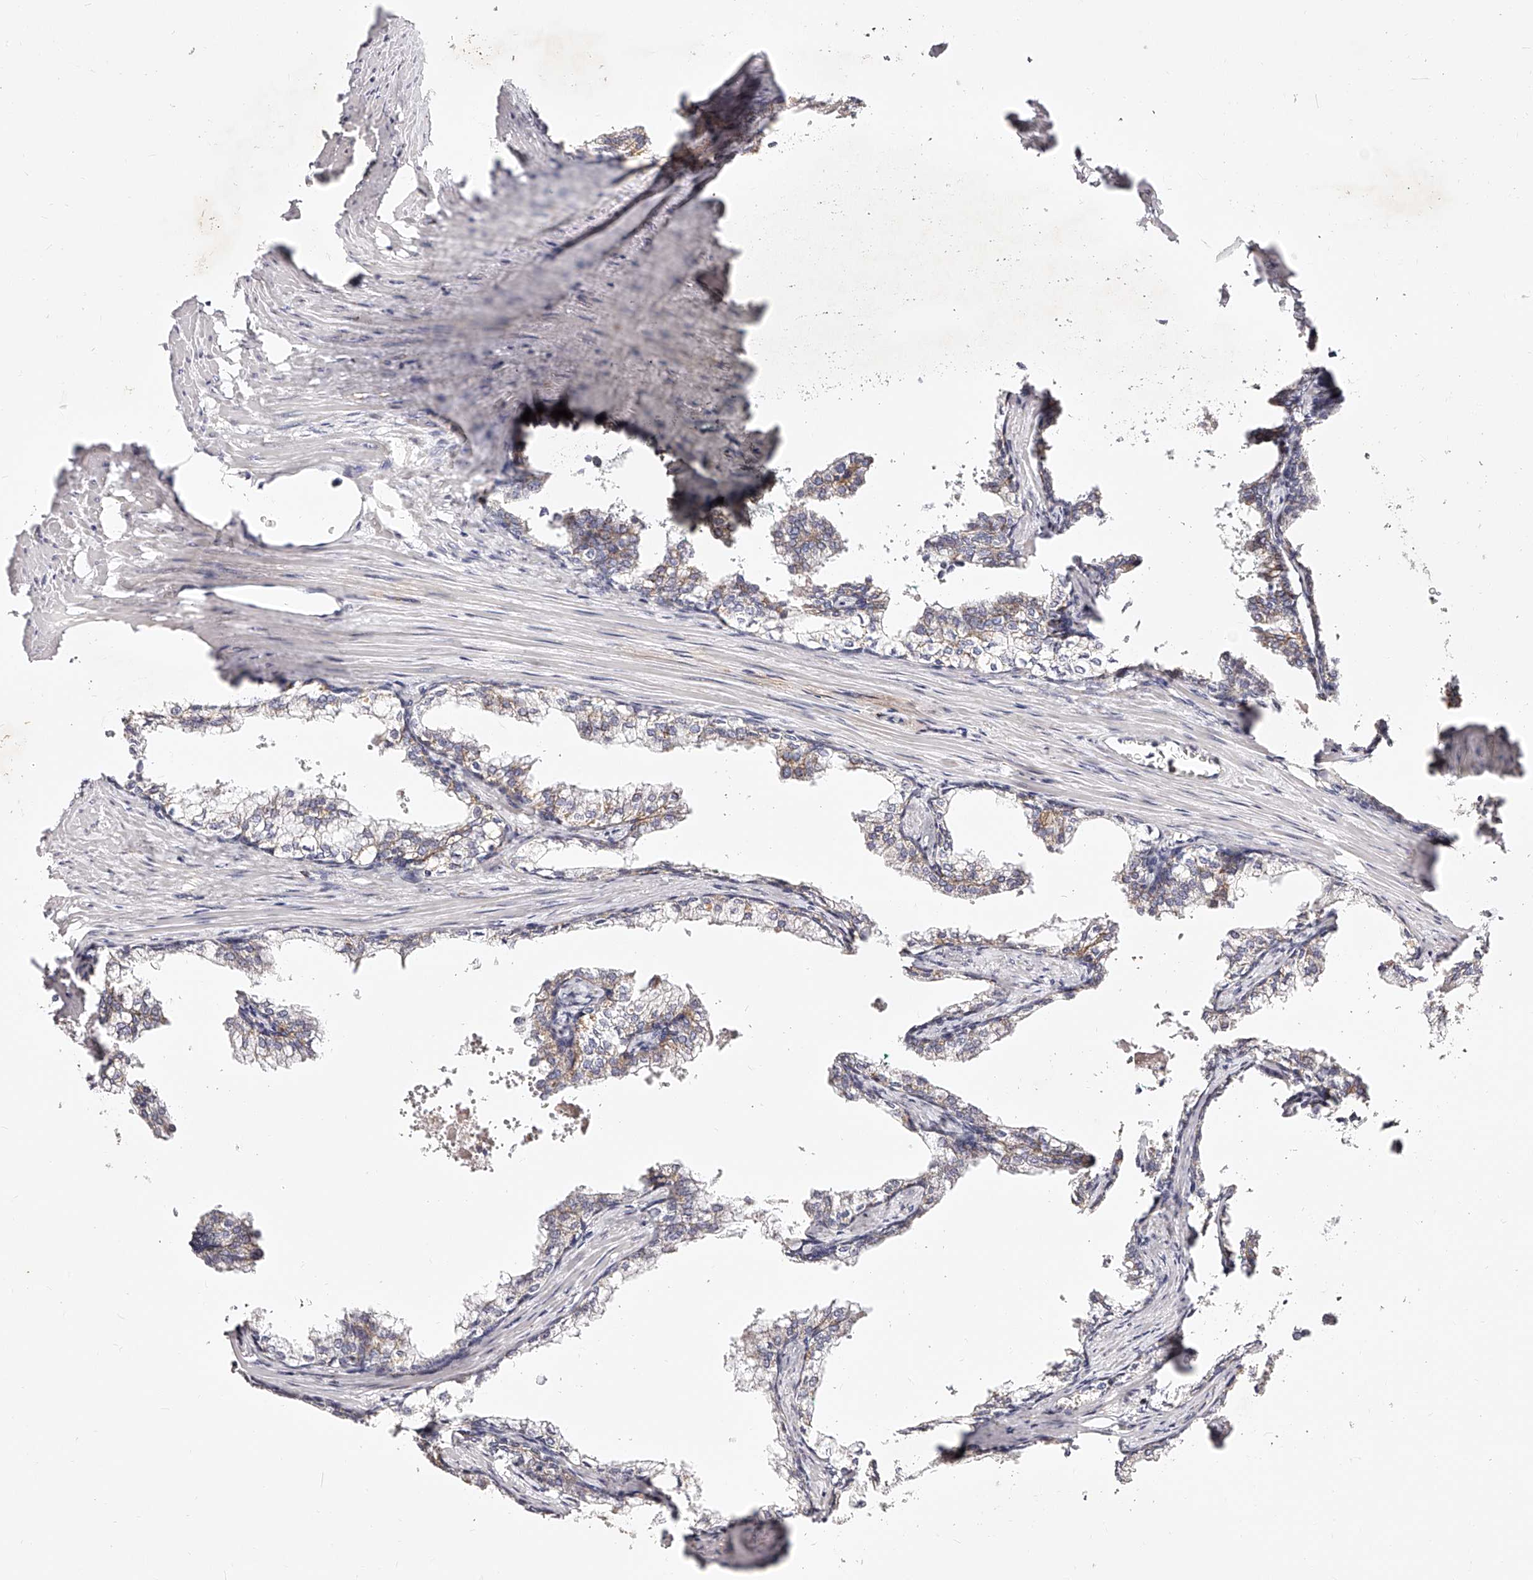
{"staining": {"intensity": "weak", "quantity": "<25%", "location": "cytoplasmic/membranous"}, "tissue": "prostate cancer", "cell_type": "Tumor cells", "image_type": "cancer", "snomed": [{"axis": "morphology", "description": "Adenocarcinoma, High grade"}, {"axis": "topography", "description": "Prostate"}], "caption": "Prostate cancer stained for a protein using immunohistochemistry (IHC) demonstrates no positivity tumor cells.", "gene": "NDUFV3", "patient": {"sex": "male", "age": 58}}